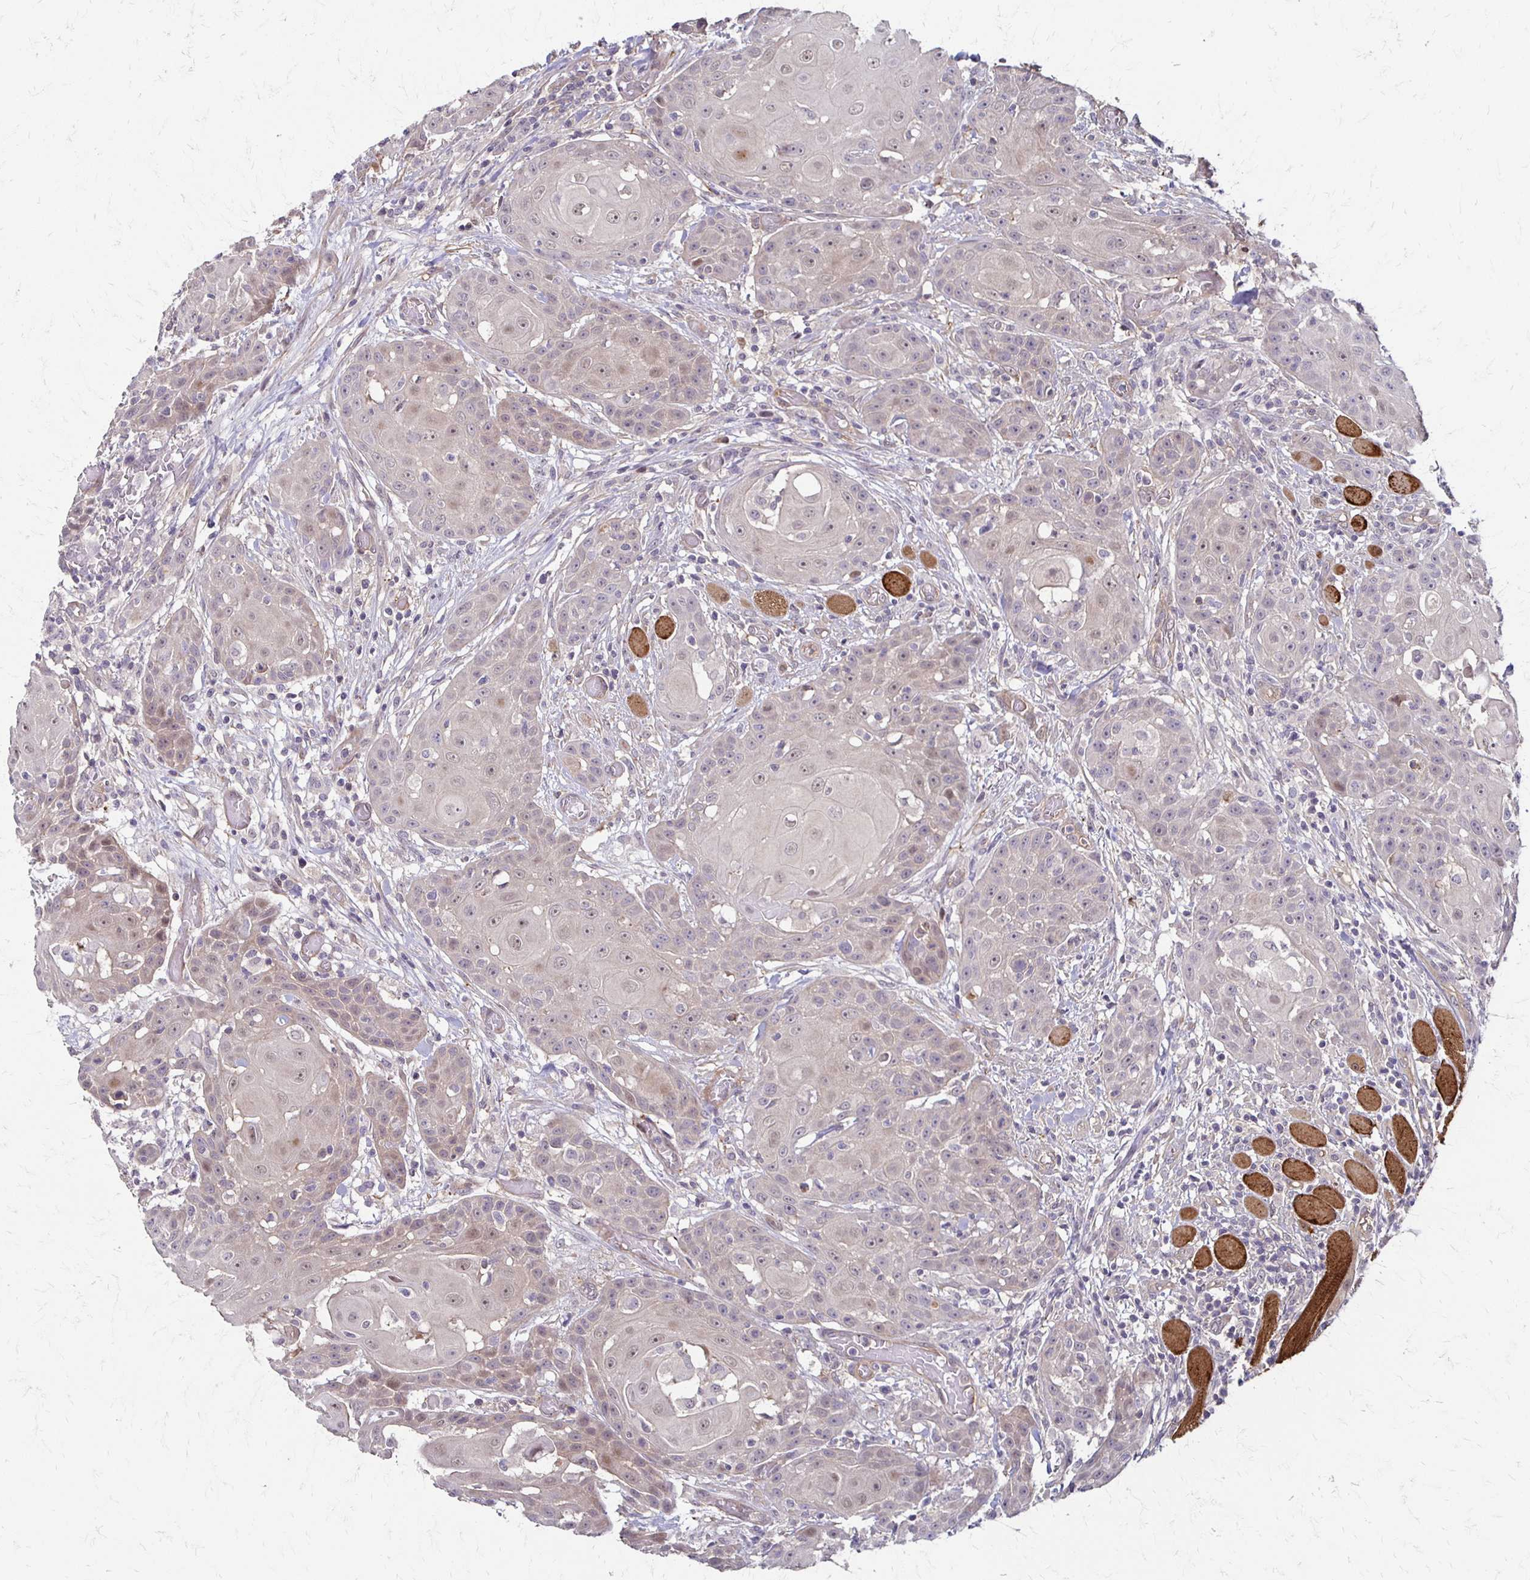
{"staining": {"intensity": "weak", "quantity": "<25%", "location": "cytoplasmic/membranous,nuclear"}, "tissue": "head and neck cancer", "cell_type": "Tumor cells", "image_type": "cancer", "snomed": [{"axis": "morphology", "description": "Normal tissue, NOS"}, {"axis": "morphology", "description": "Squamous cell carcinoma, NOS"}, {"axis": "topography", "description": "Oral tissue"}, {"axis": "topography", "description": "Head-Neck"}], "caption": "The IHC micrograph has no significant staining in tumor cells of head and neck cancer tissue.", "gene": "CFL2", "patient": {"sex": "female", "age": 55}}